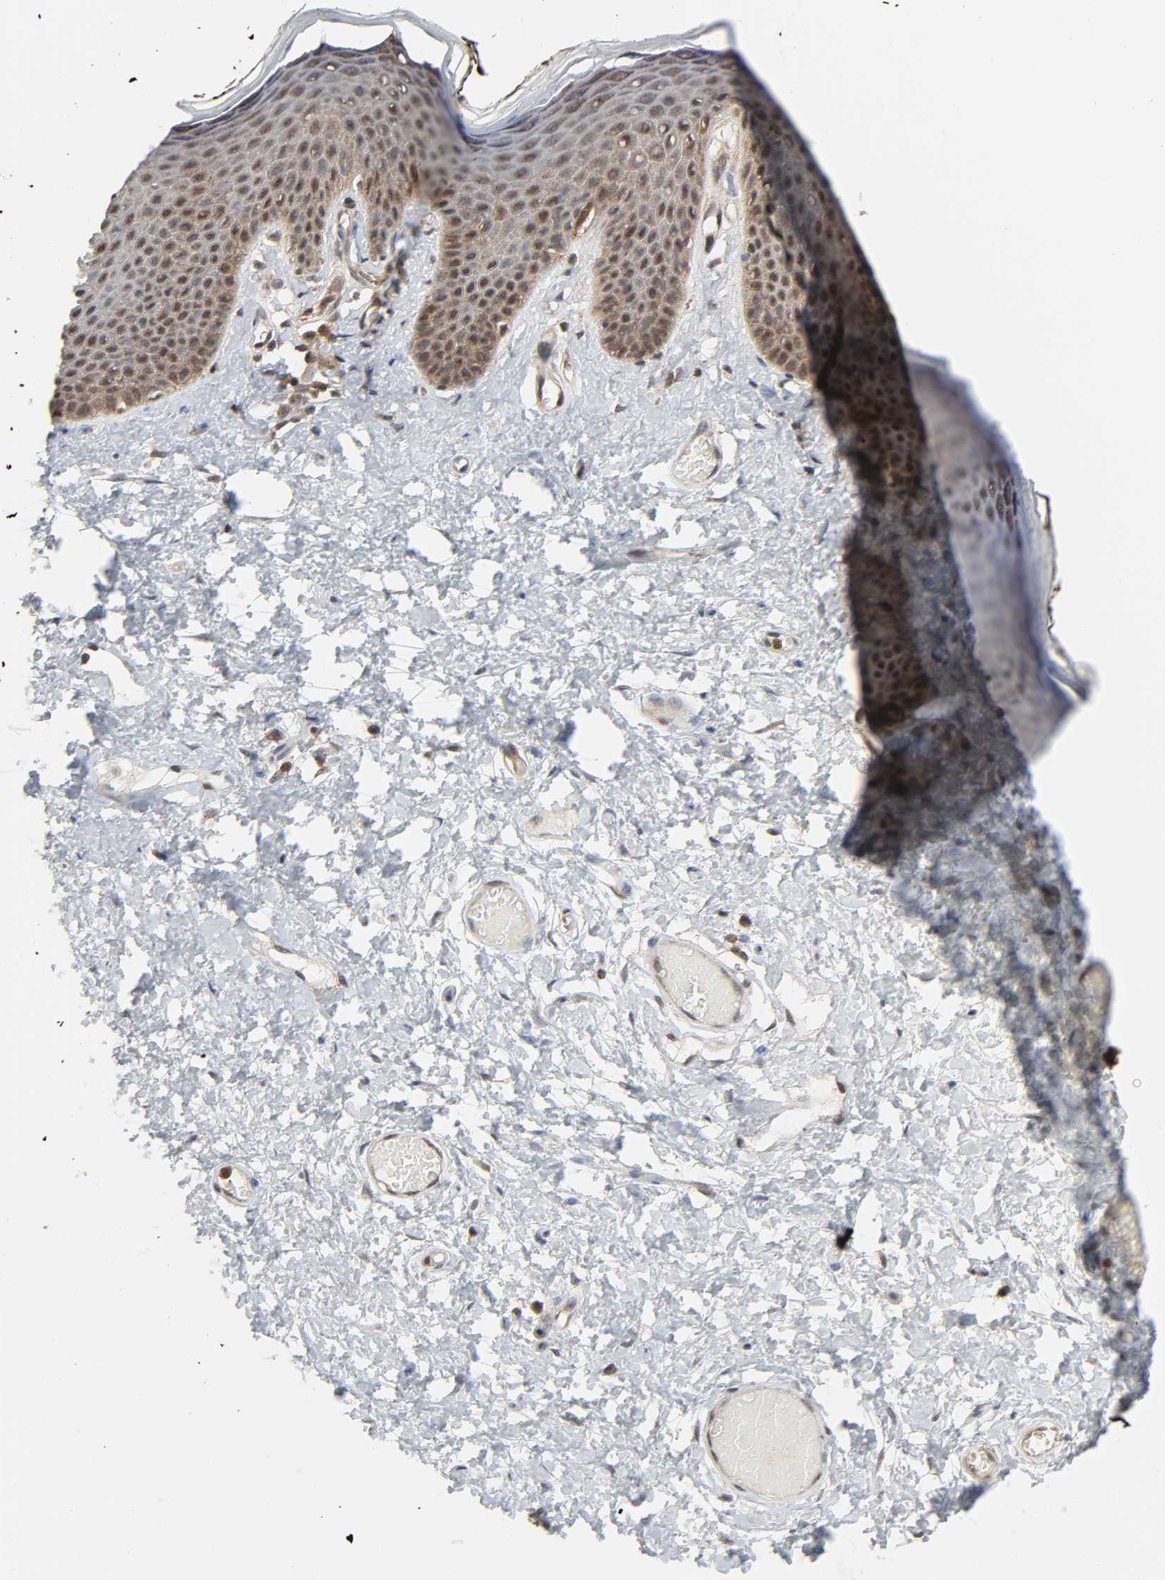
{"staining": {"intensity": "moderate", "quantity": ">75%", "location": "cytoplasmic/membranous,nuclear"}, "tissue": "skin", "cell_type": "Epidermal cells", "image_type": "normal", "snomed": [{"axis": "morphology", "description": "Normal tissue, NOS"}, {"axis": "morphology", "description": "Inflammation, NOS"}, {"axis": "topography", "description": "Vulva"}], "caption": "High-power microscopy captured an immunohistochemistry photomicrograph of benign skin, revealing moderate cytoplasmic/membranous,nuclear expression in about >75% of epidermal cells. The staining was performed using DAB (3,3'-diaminobenzidine) to visualize the protein expression in brown, while the nuclei were stained in blue with hematoxylin (Magnification: 20x).", "gene": "GSK3A", "patient": {"sex": "female", "age": 84}}